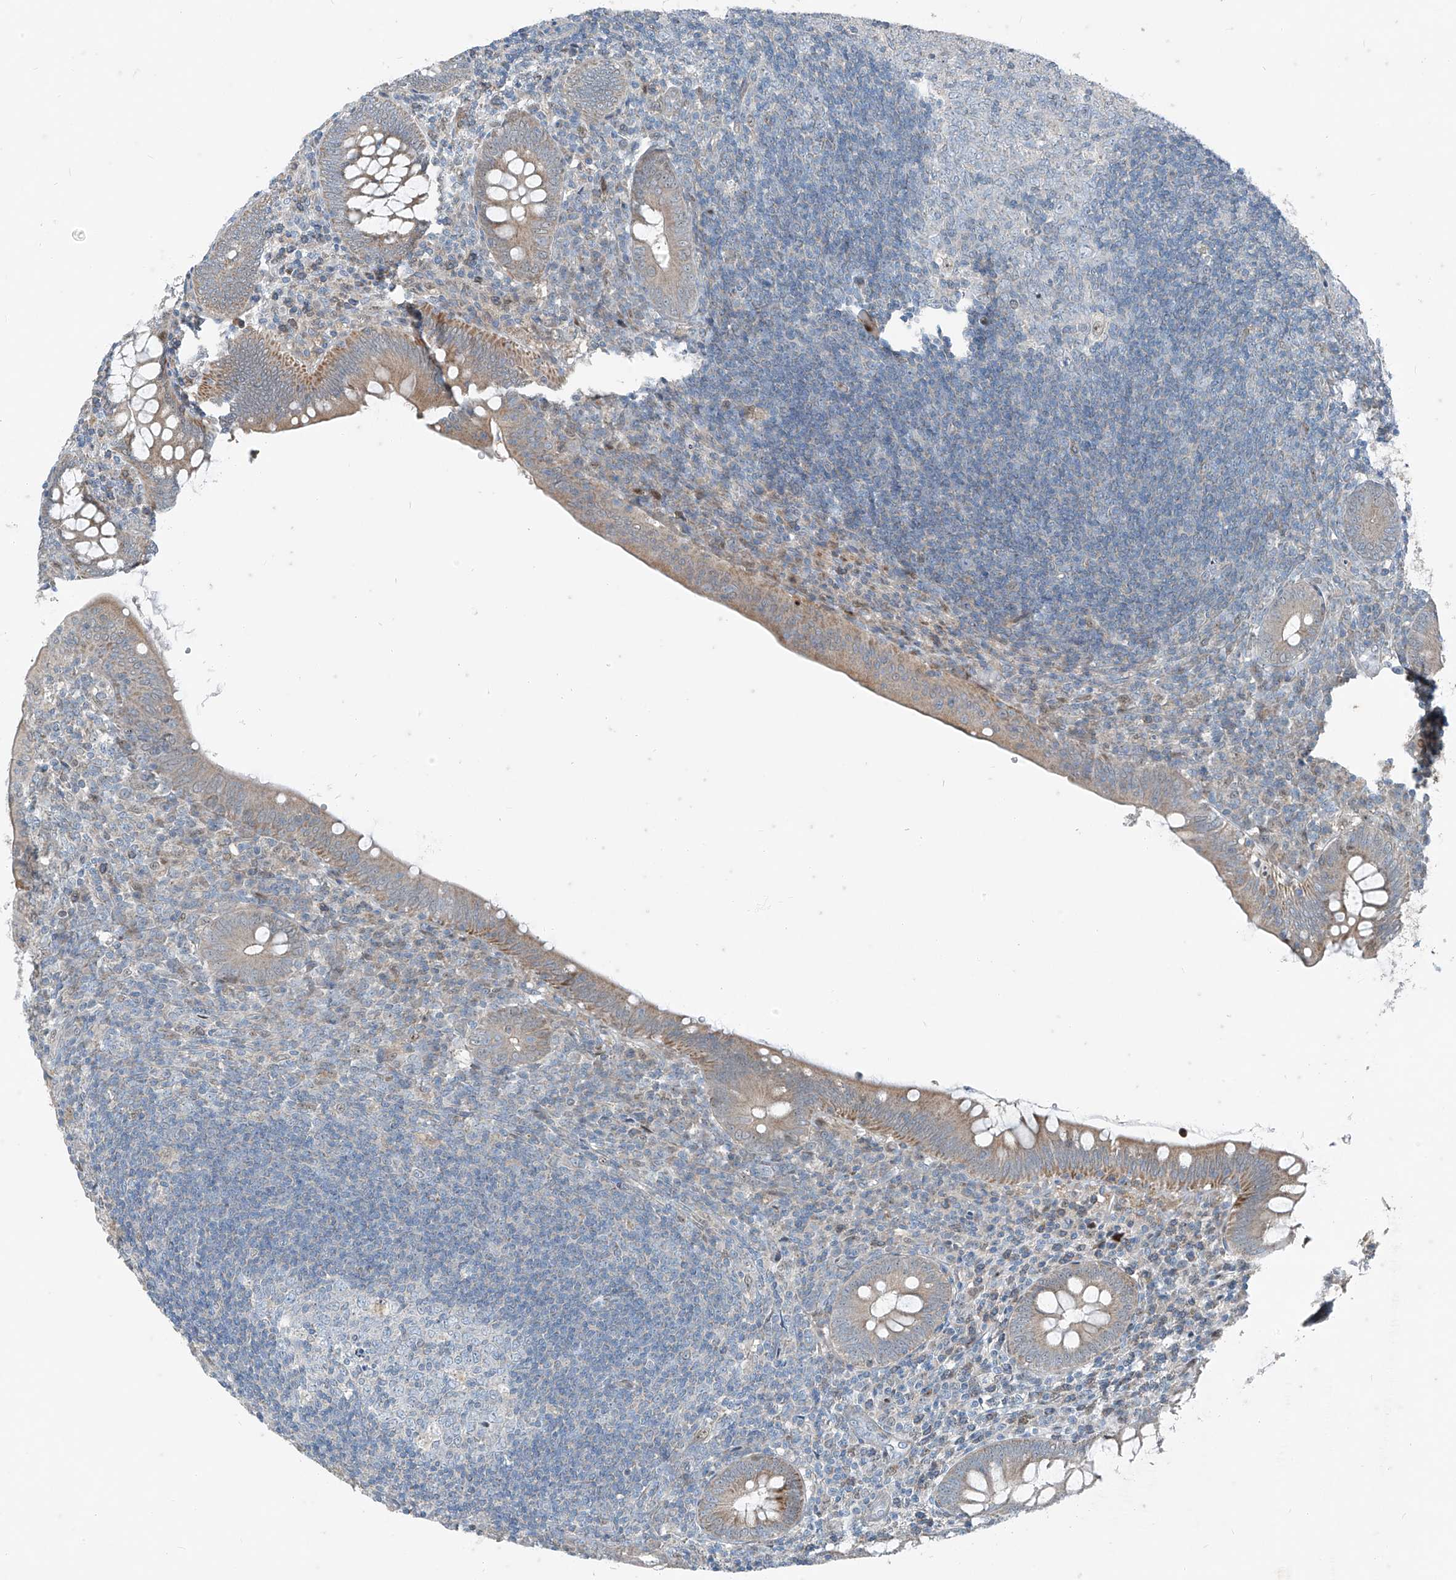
{"staining": {"intensity": "moderate", "quantity": "25%-75%", "location": "cytoplasmic/membranous"}, "tissue": "appendix", "cell_type": "Glandular cells", "image_type": "normal", "snomed": [{"axis": "morphology", "description": "Normal tissue, NOS"}, {"axis": "topography", "description": "Appendix"}], "caption": "IHC photomicrograph of benign appendix: appendix stained using immunohistochemistry reveals medium levels of moderate protein expression localized specifically in the cytoplasmic/membranous of glandular cells, appearing as a cytoplasmic/membranous brown color.", "gene": "PPCS", "patient": {"sex": "male", "age": 14}}